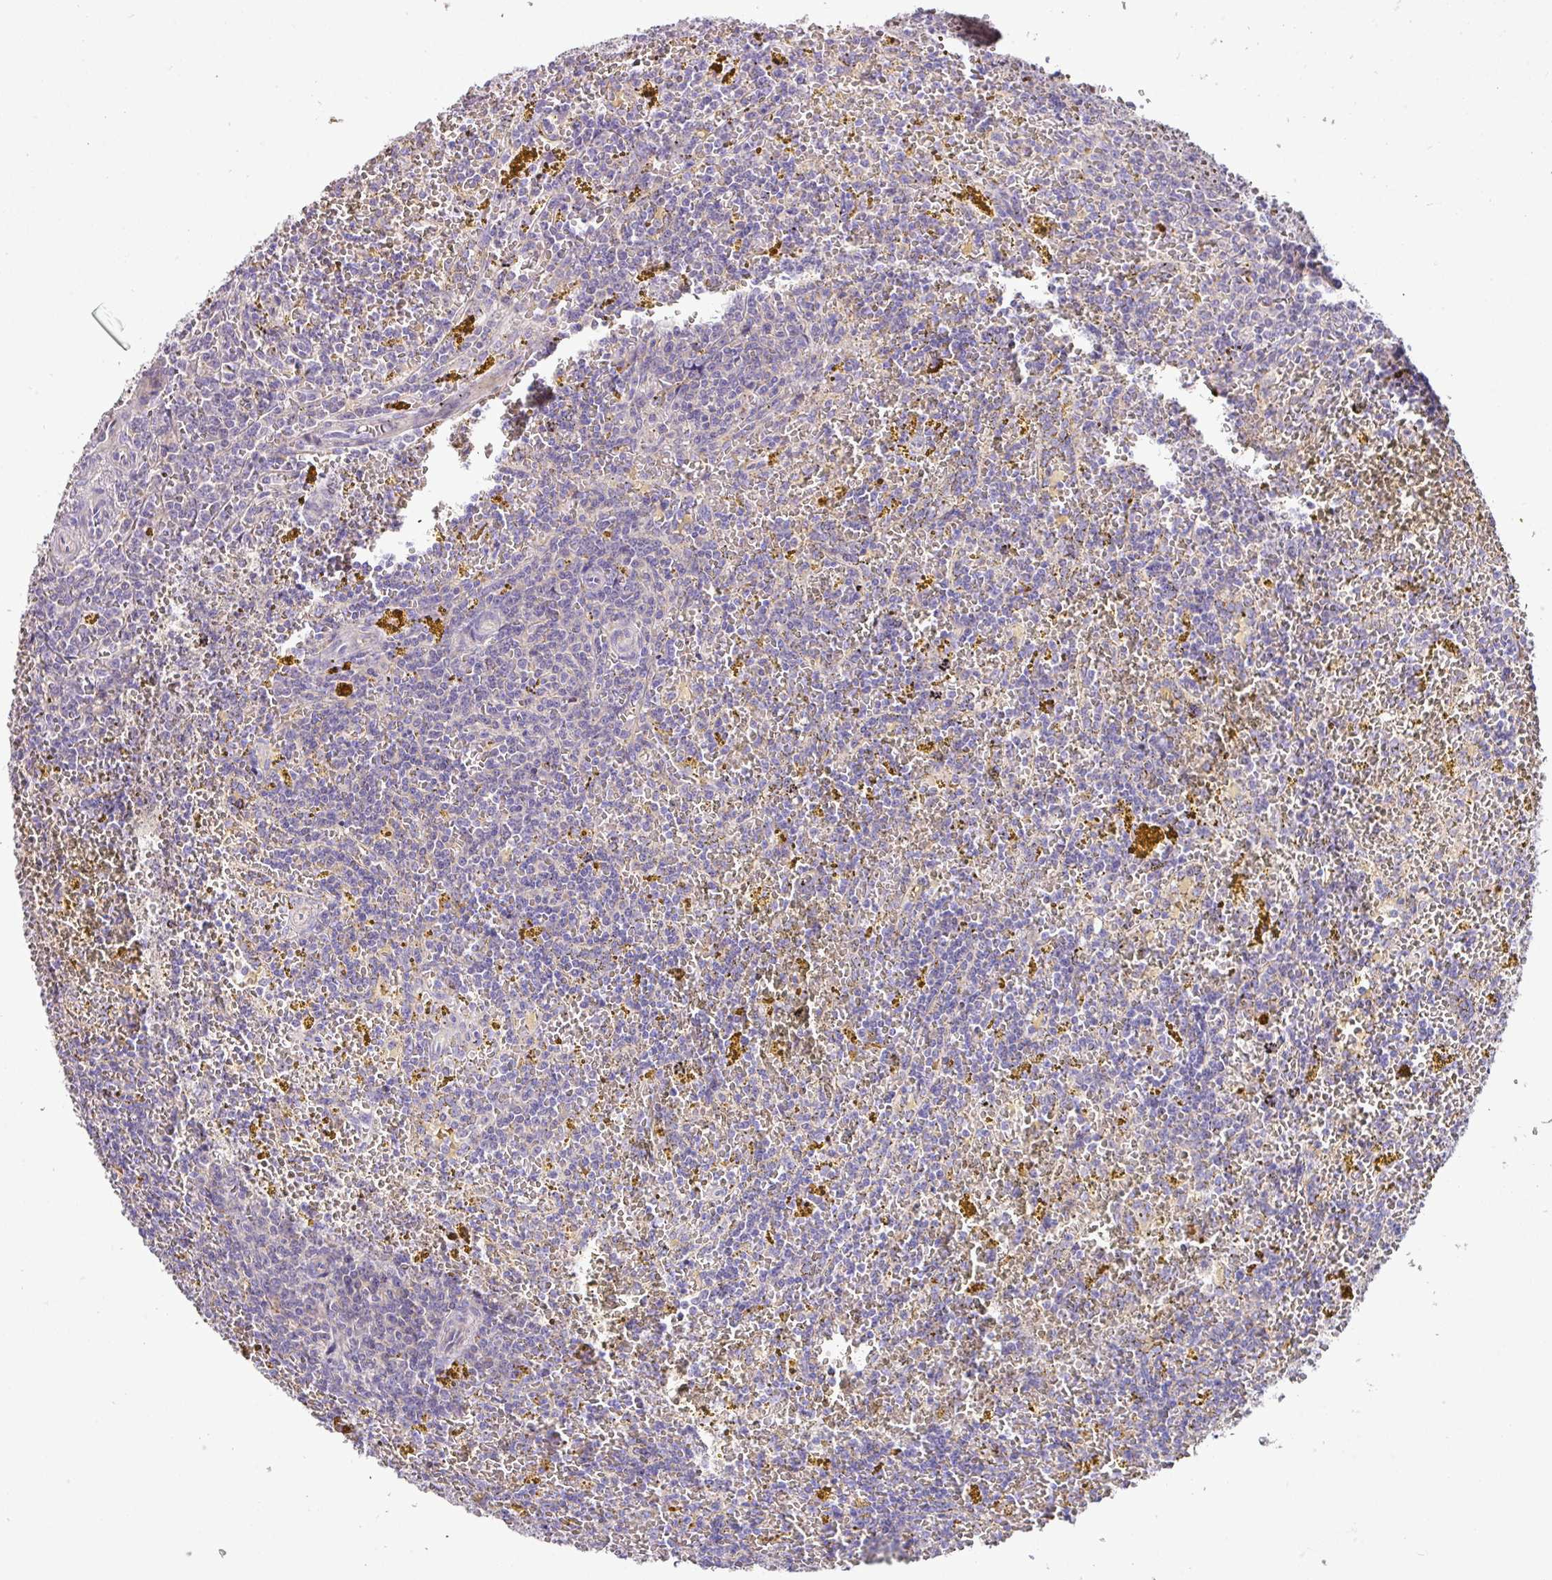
{"staining": {"intensity": "negative", "quantity": "none", "location": "none"}, "tissue": "lymphoma", "cell_type": "Tumor cells", "image_type": "cancer", "snomed": [{"axis": "morphology", "description": "Malignant lymphoma, non-Hodgkin's type, Low grade"}, {"axis": "topography", "description": "Spleen"}, {"axis": "topography", "description": "Lymph node"}], "caption": "Tumor cells show no significant protein positivity in lymphoma.", "gene": "HOXC13", "patient": {"sex": "female", "age": 66}}